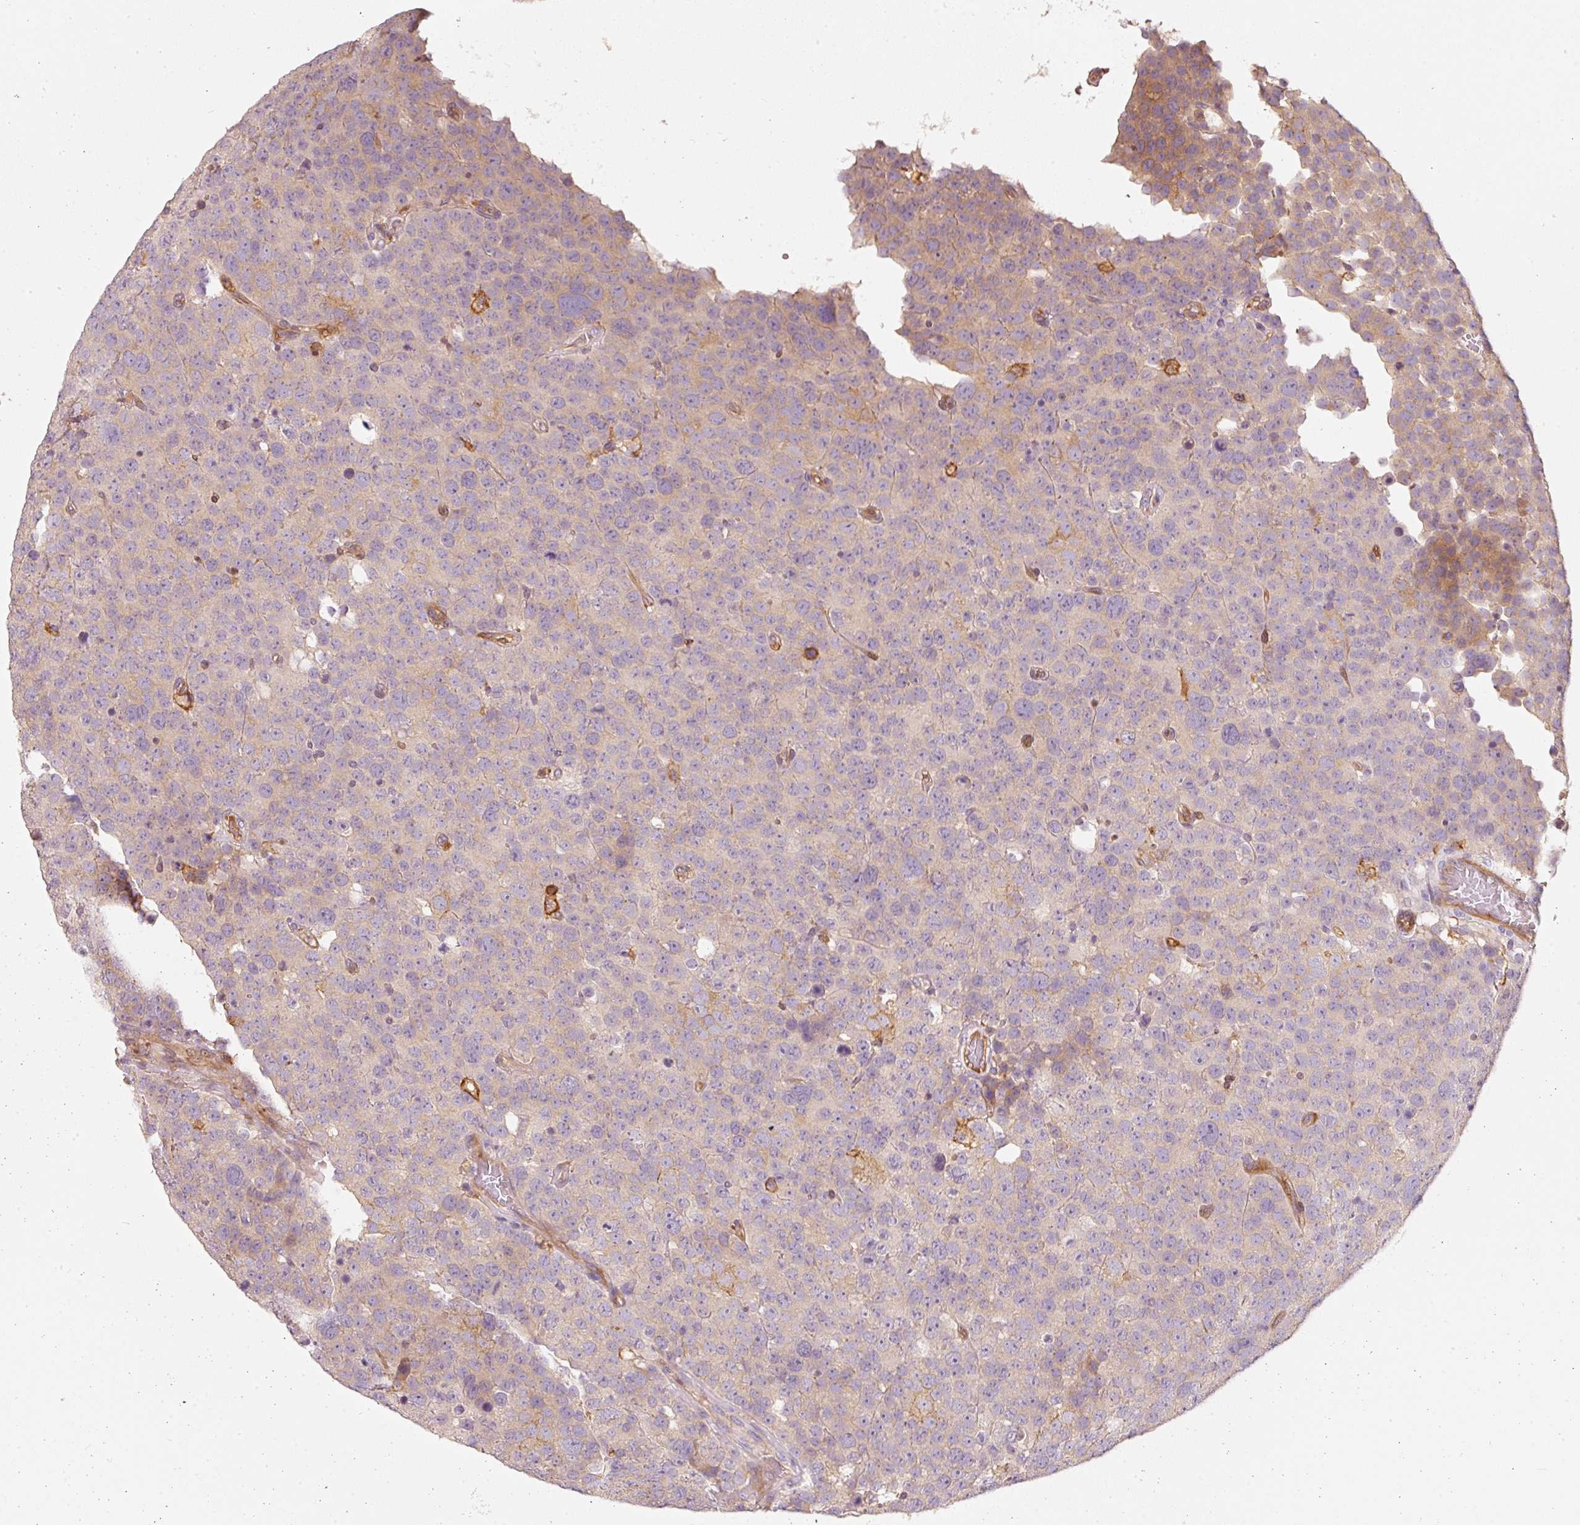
{"staining": {"intensity": "moderate", "quantity": "<25%", "location": "cytoplasmic/membranous"}, "tissue": "testis cancer", "cell_type": "Tumor cells", "image_type": "cancer", "snomed": [{"axis": "morphology", "description": "Seminoma, NOS"}, {"axis": "topography", "description": "Testis"}], "caption": "IHC (DAB) staining of human seminoma (testis) demonstrates moderate cytoplasmic/membranous protein expression in approximately <25% of tumor cells. (Brightfield microscopy of DAB IHC at high magnification).", "gene": "IQGAP2", "patient": {"sex": "male", "age": 71}}